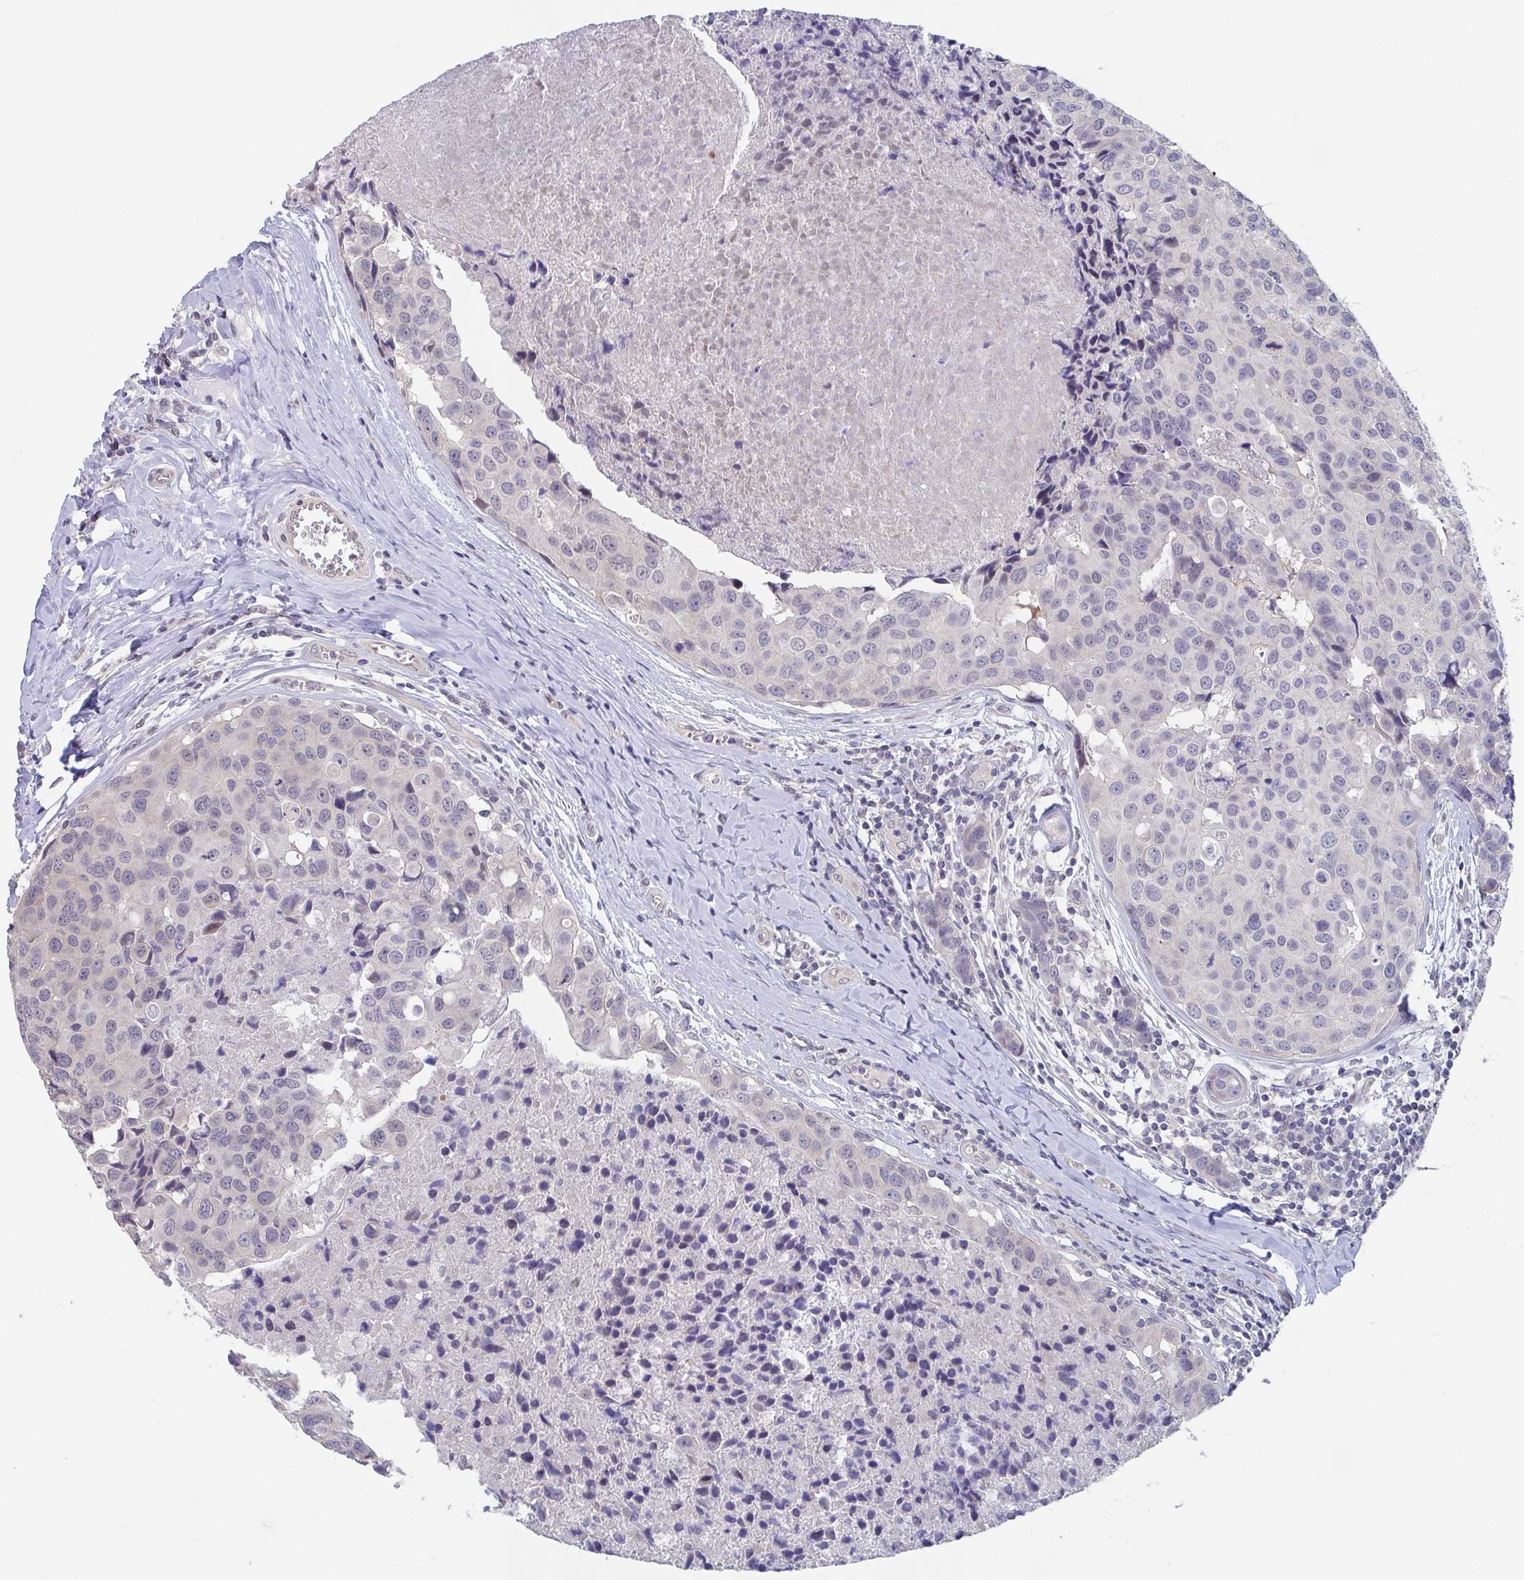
{"staining": {"intensity": "negative", "quantity": "none", "location": "none"}, "tissue": "breast cancer", "cell_type": "Tumor cells", "image_type": "cancer", "snomed": [{"axis": "morphology", "description": "Duct carcinoma"}, {"axis": "topography", "description": "Breast"}], "caption": "This is an immunohistochemistry (IHC) image of breast cancer. There is no staining in tumor cells.", "gene": "FAM156B", "patient": {"sex": "female", "age": 24}}